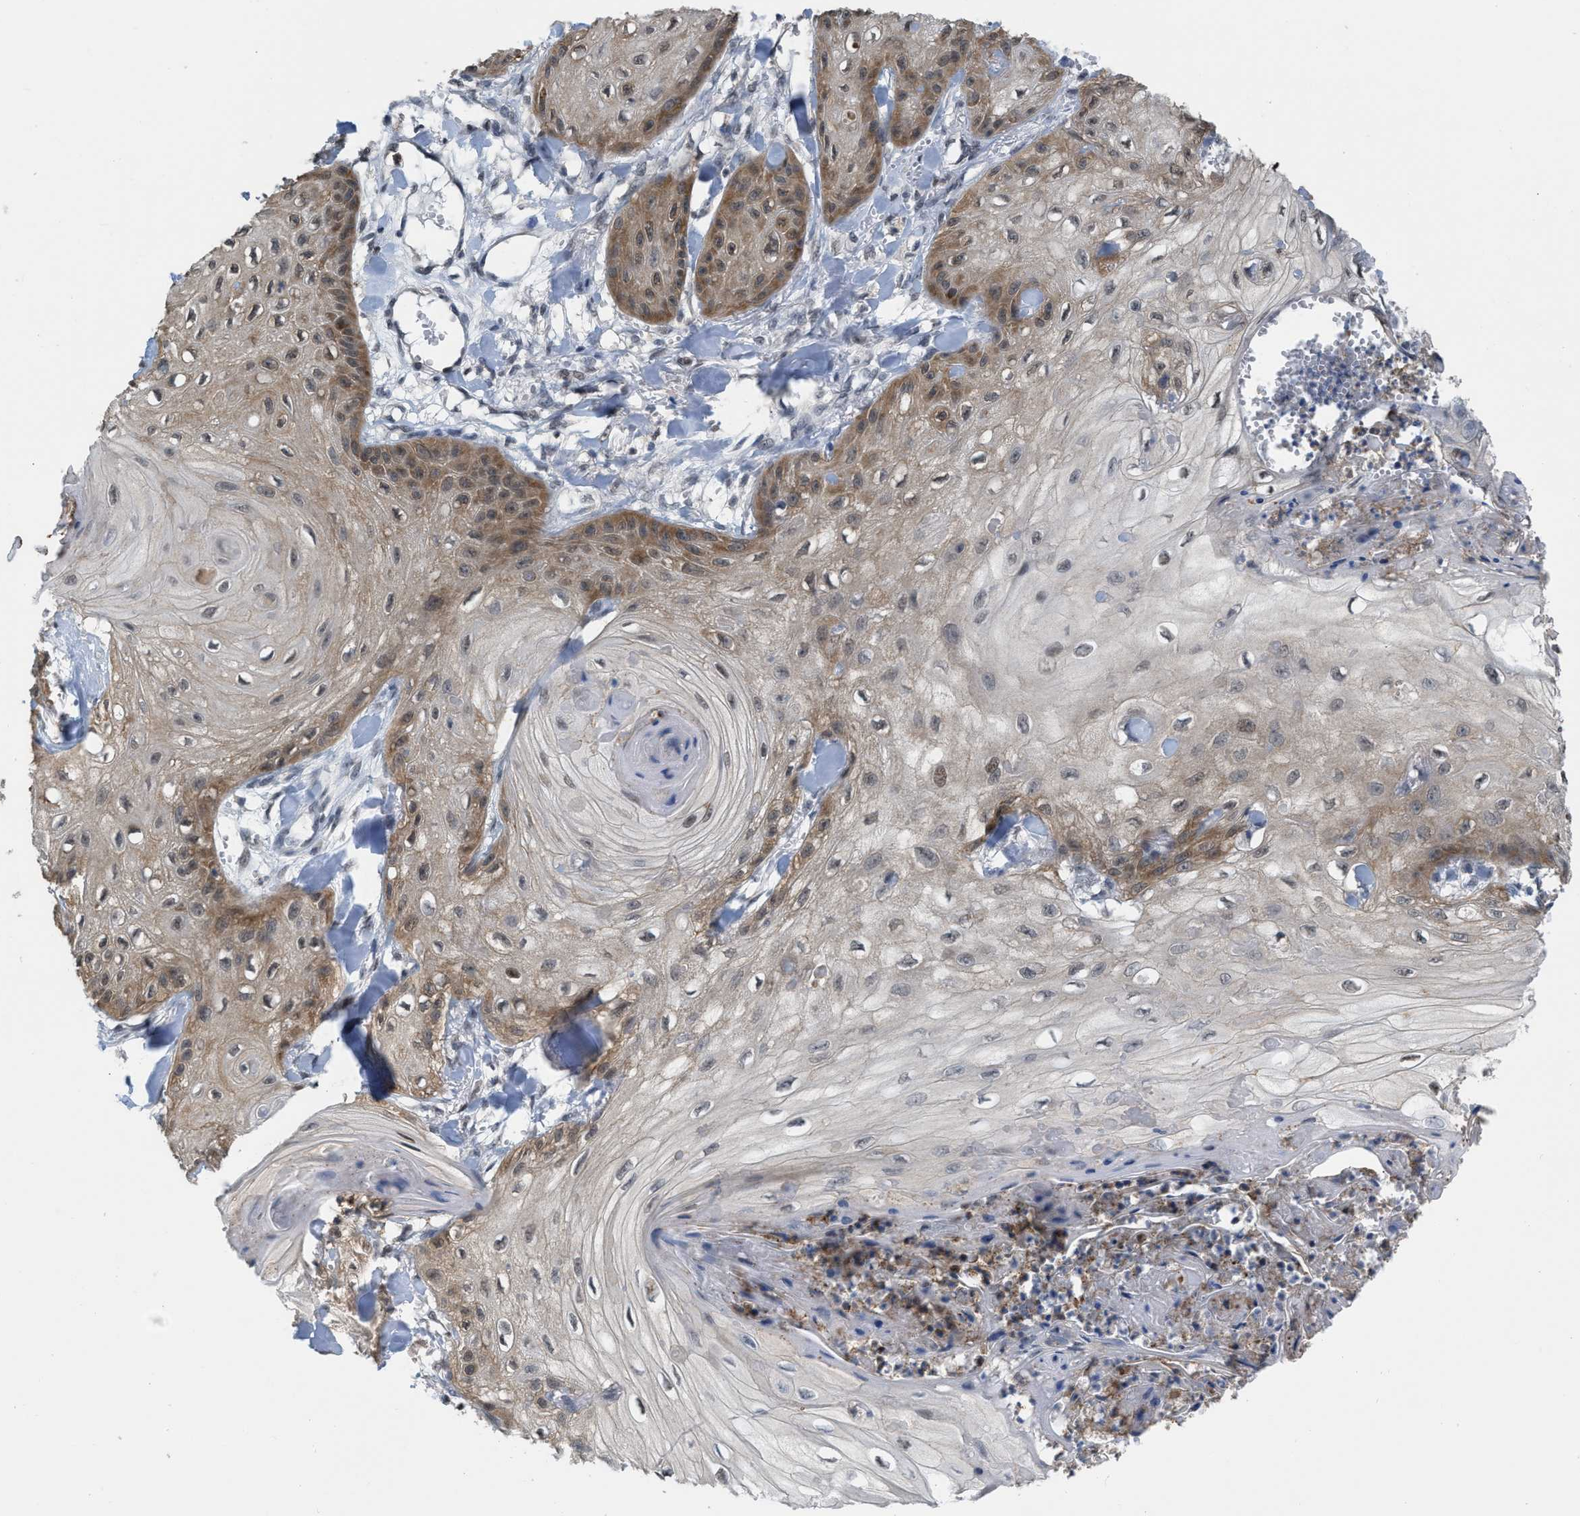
{"staining": {"intensity": "moderate", "quantity": ">75%", "location": "cytoplasmic/membranous"}, "tissue": "skin cancer", "cell_type": "Tumor cells", "image_type": "cancer", "snomed": [{"axis": "morphology", "description": "Squamous cell carcinoma, NOS"}, {"axis": "topography", "description": "Skin"}], "caption": "High-magnification brightfield microscopy of skin cancer stained with DAB (3,3'-diaminobenzidine) (brown) and counterstained with hematoxylin (blue). tumor cells exhibit moderate cytoplasmic/membranous expression is appreciated in approximately>75% of cells.", "gene": "BAIAP2L1", "patient": {"sex": "male", "age": 74}}